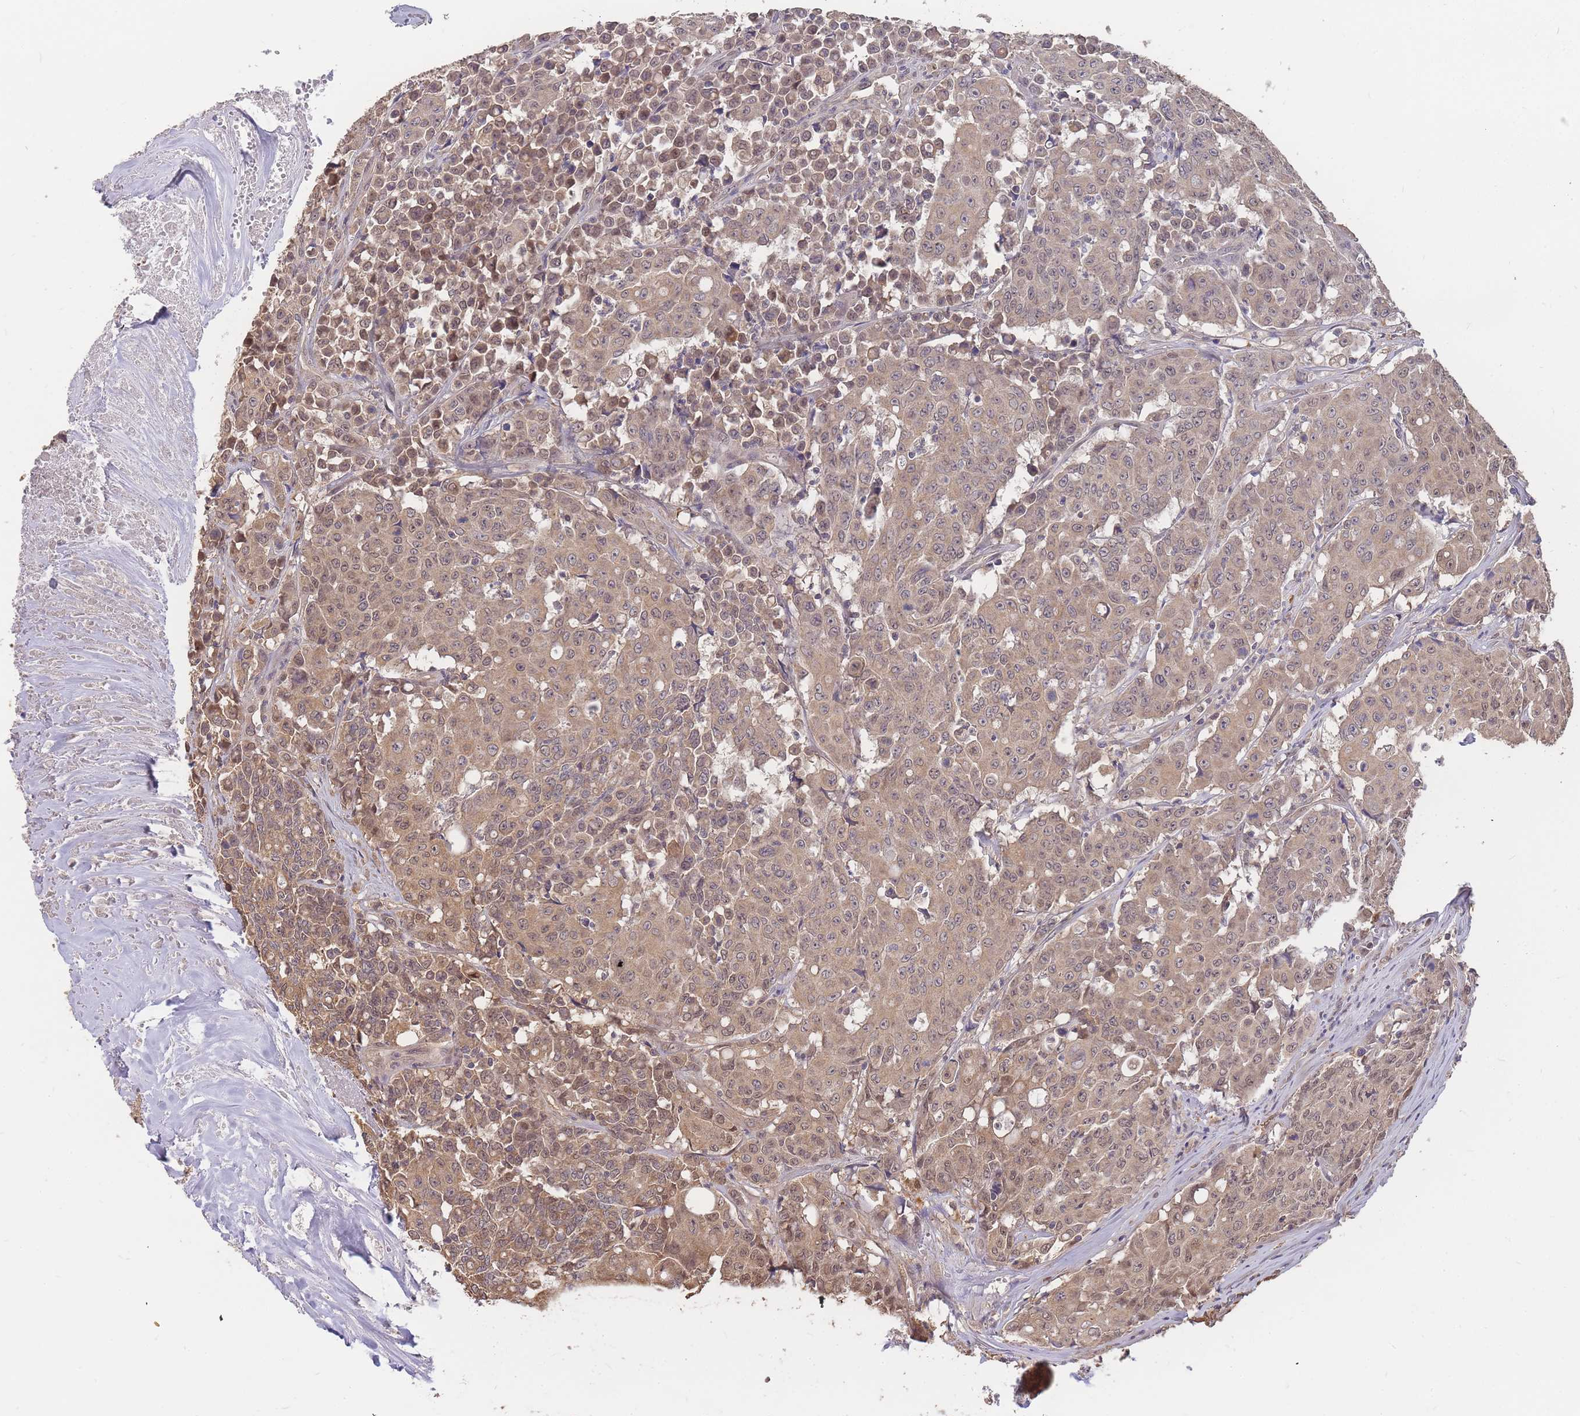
{"staining": {"intensity": "weak", "quantity": ">75%", "location": "cytoplasmic/membranous,nuclear"}, "tissue": "colorectal cancer", "cell_type": "Tumor cells", "image_type": "cancer", "snomed": [{"axis": "morphology", "description": "Adenocarcinoma, NOS"}, {"axis": "topography", "description": "Colon"}], "caption": "DAB immunohistochemical staining of colorectal cancer (adenocarcinoma) exhibits weak cytoplasmic/membranous and nuclear protein positivity in about >75% of tumor cells.", "gene": "CDKN2AIPNL", "patient": {"sex": "male", "age": 51}}